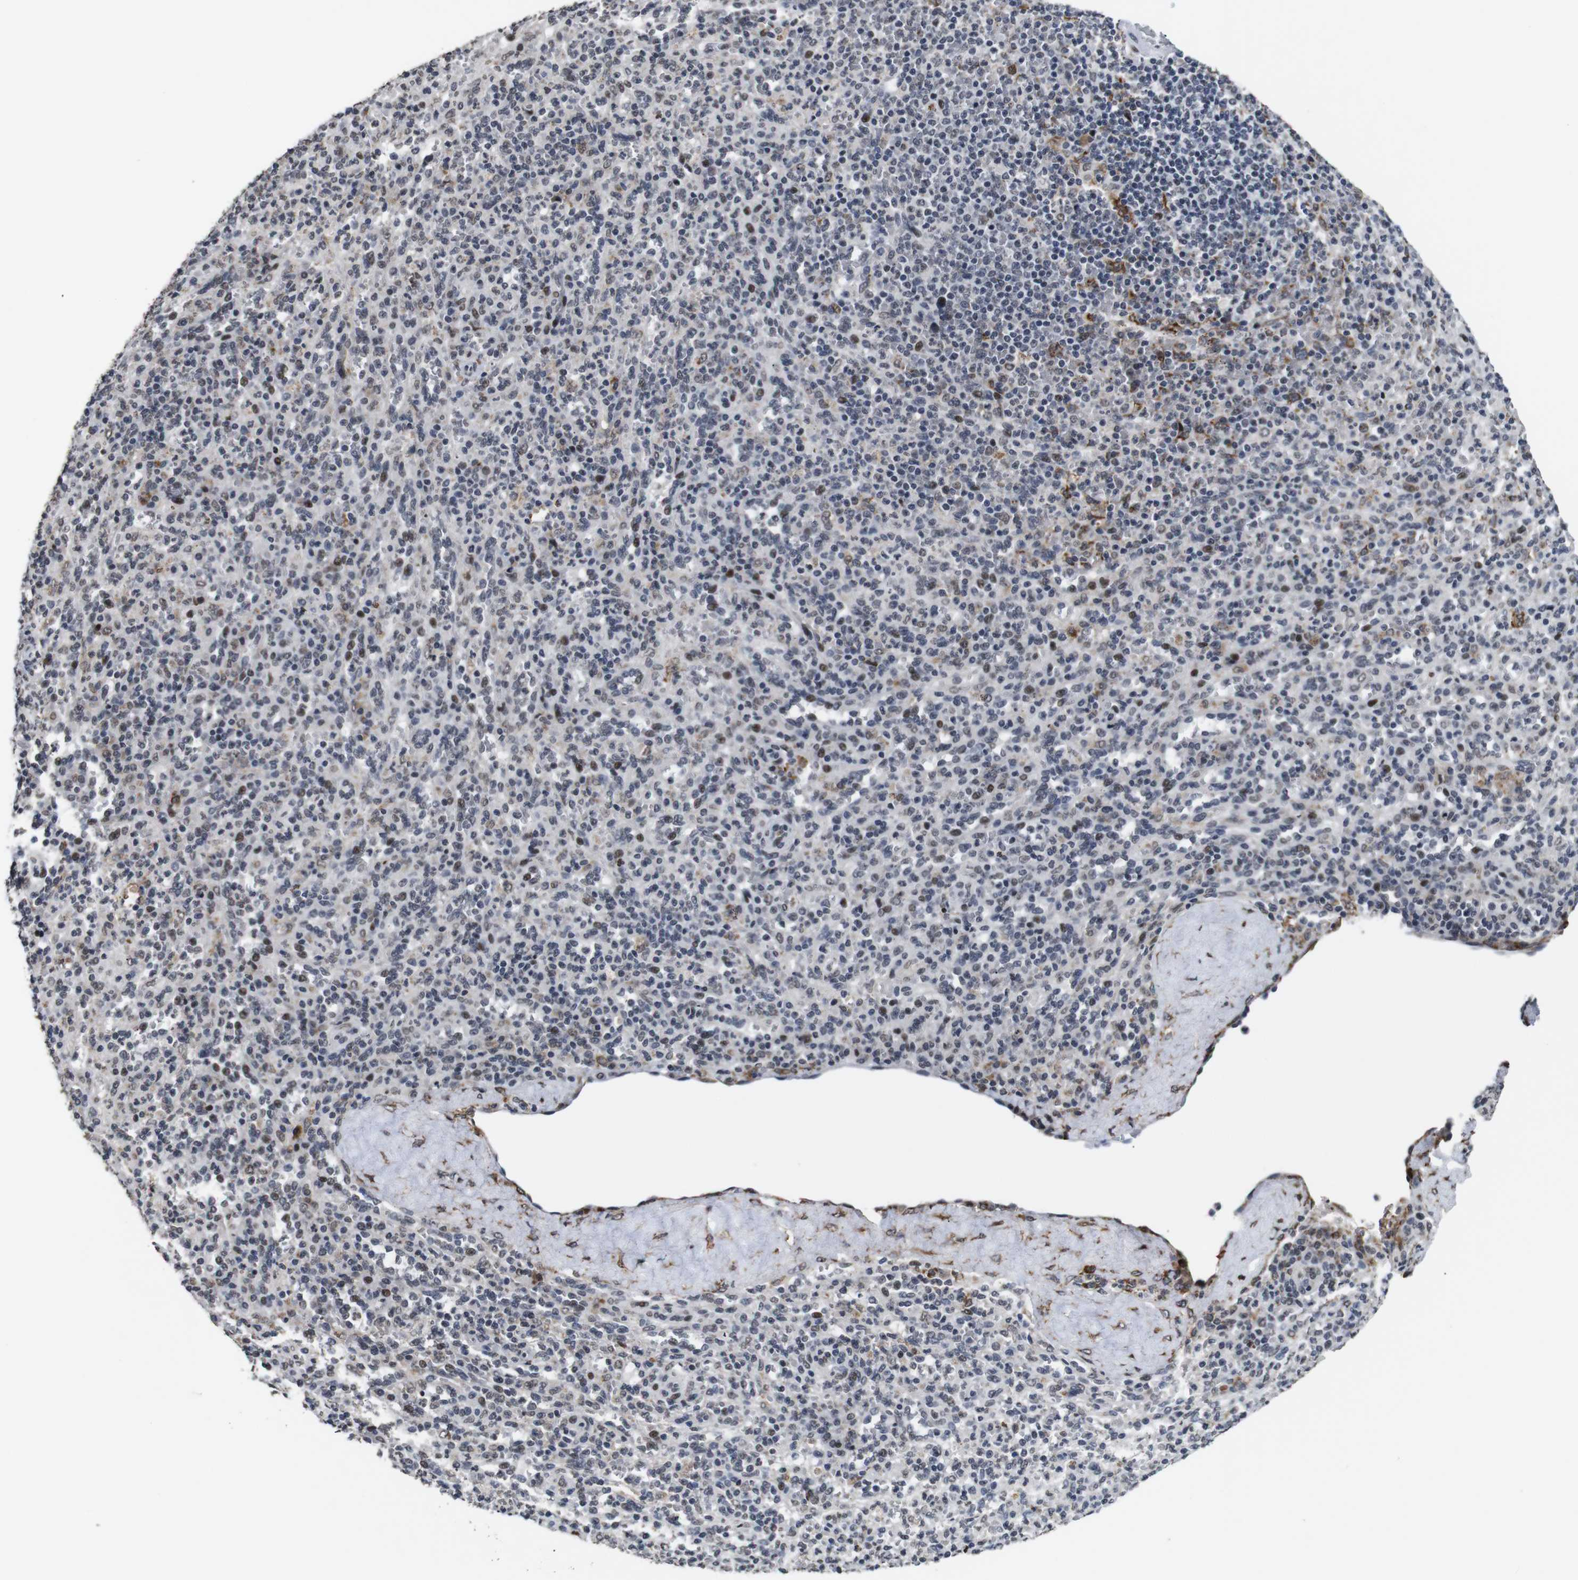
{"staining": {"intensity": "moderate", "quantity": "25%-75%", "location": "nuclear"}, "tissue": "spleen", "cell_type": "Cells in red pulp", "image_type": "normal", "snomed": [{"axis": "morphology", "description": "Normal tissue, NOS"}, {"axis": "topography", "description": "Spleen"}], "caption": "DAB (3,3'-diaminobenzidine) immunohistochemical staining of benign human spleen shows moderate nuclear protein expression in about 25%-75% of cells in red pulp. The staining is performed using DAB (3,3'-diaminobenzidine) brown chromogen to label protein expression. The nuclei are counter-stained blue using hematoxylin.", "gene": "EIF4G1", "patient": {"sex": "male", "age": 36}}